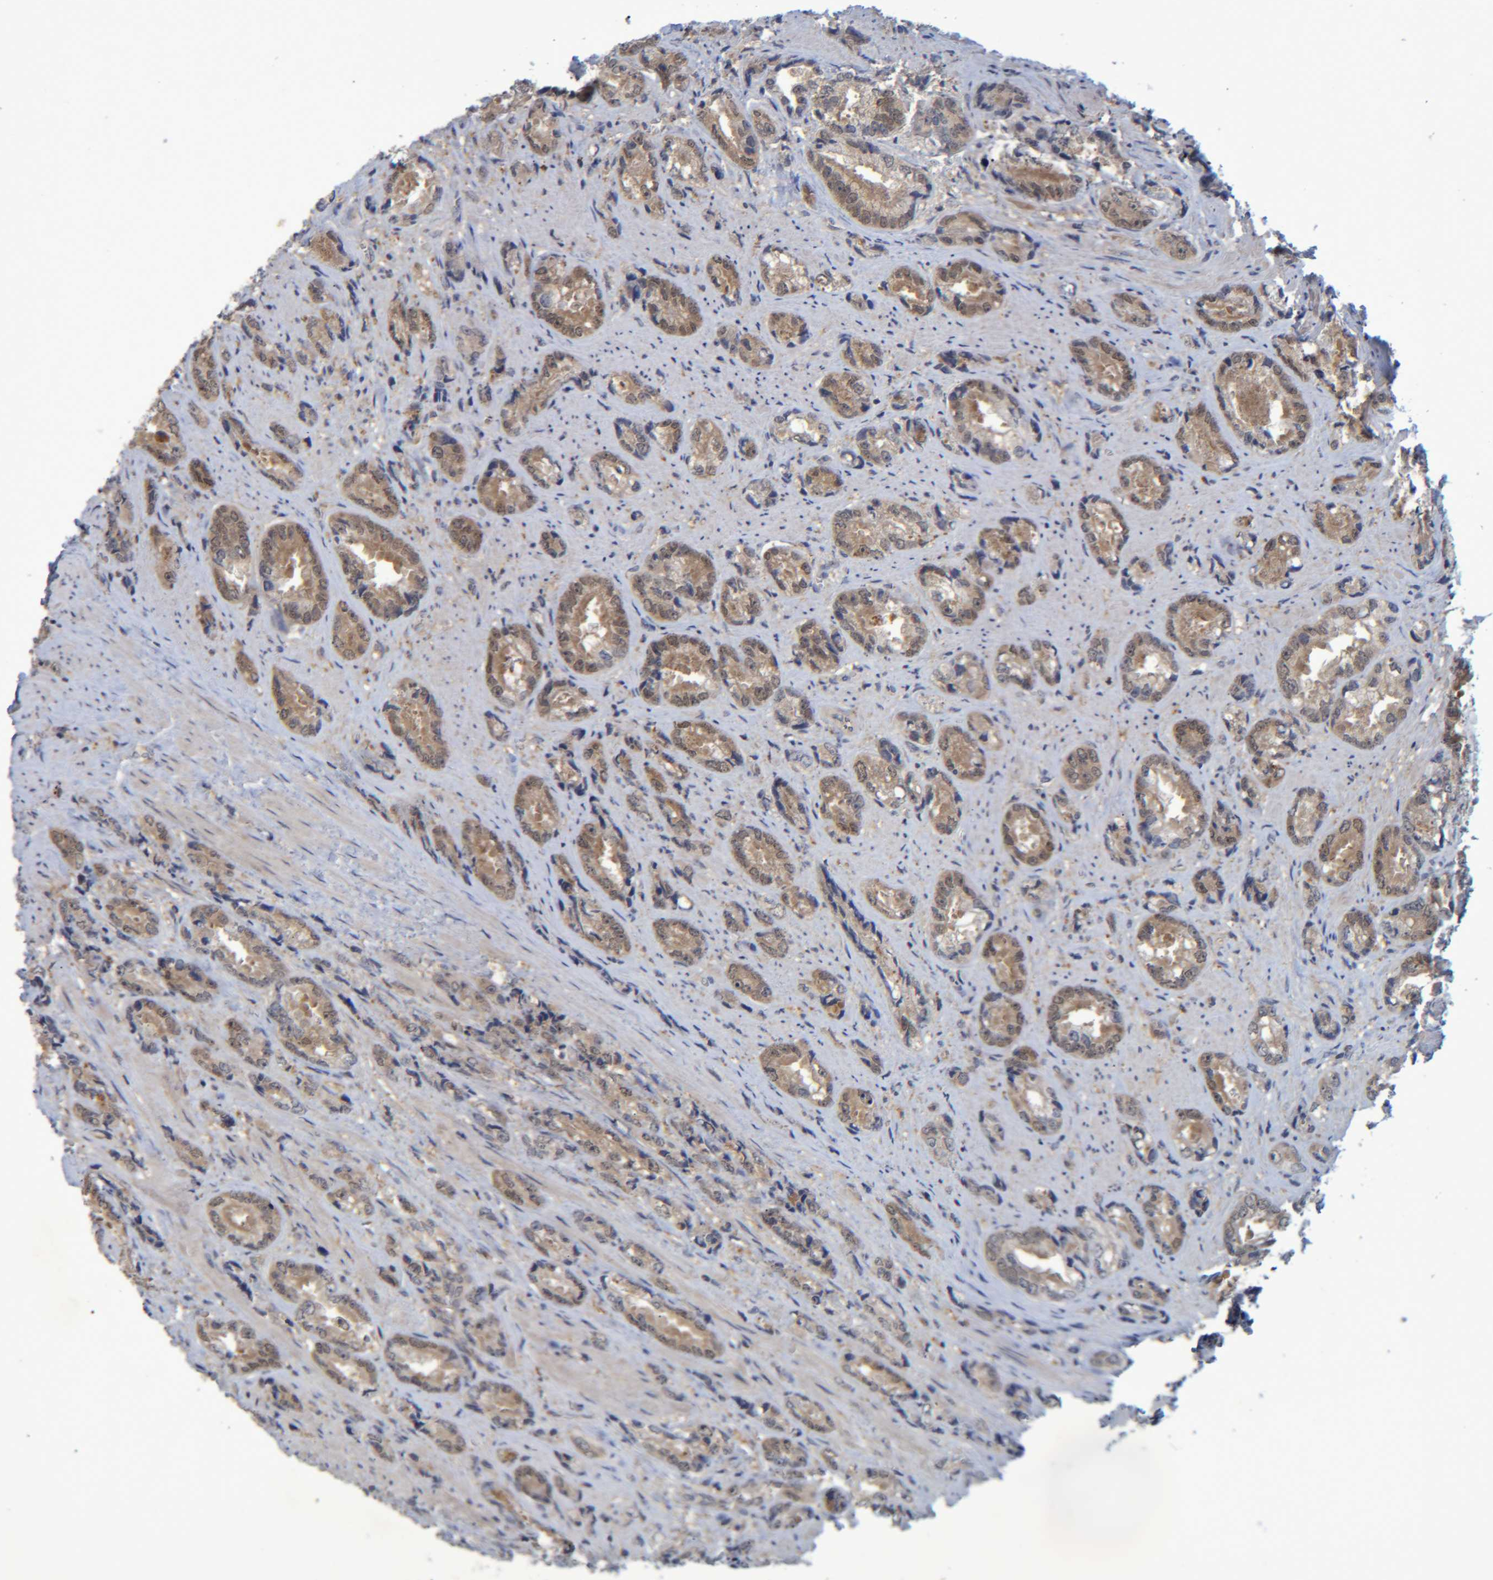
{"staining": {"intensity": "weak", "quantity": ">75%", "location": "cytoplasmic/membranous"}, "tissue": "prostate cancer", "cell_type": "Tumor cells", "image_type": "cancer", "snomed": [{"axis": "morphology", "description": "Adenocarcinoma, High grade"}, {"axis": "topography", "description": "Prostate"}], "caption": "Prostate adenocarcinoma (high-grade) stained for a protein (brown) displays weak cytoplasmic/membranous positive staining in about >75% of tumor cells.", "gene": "PCYT2", "patient": {"sex": "male", "age": 61}}